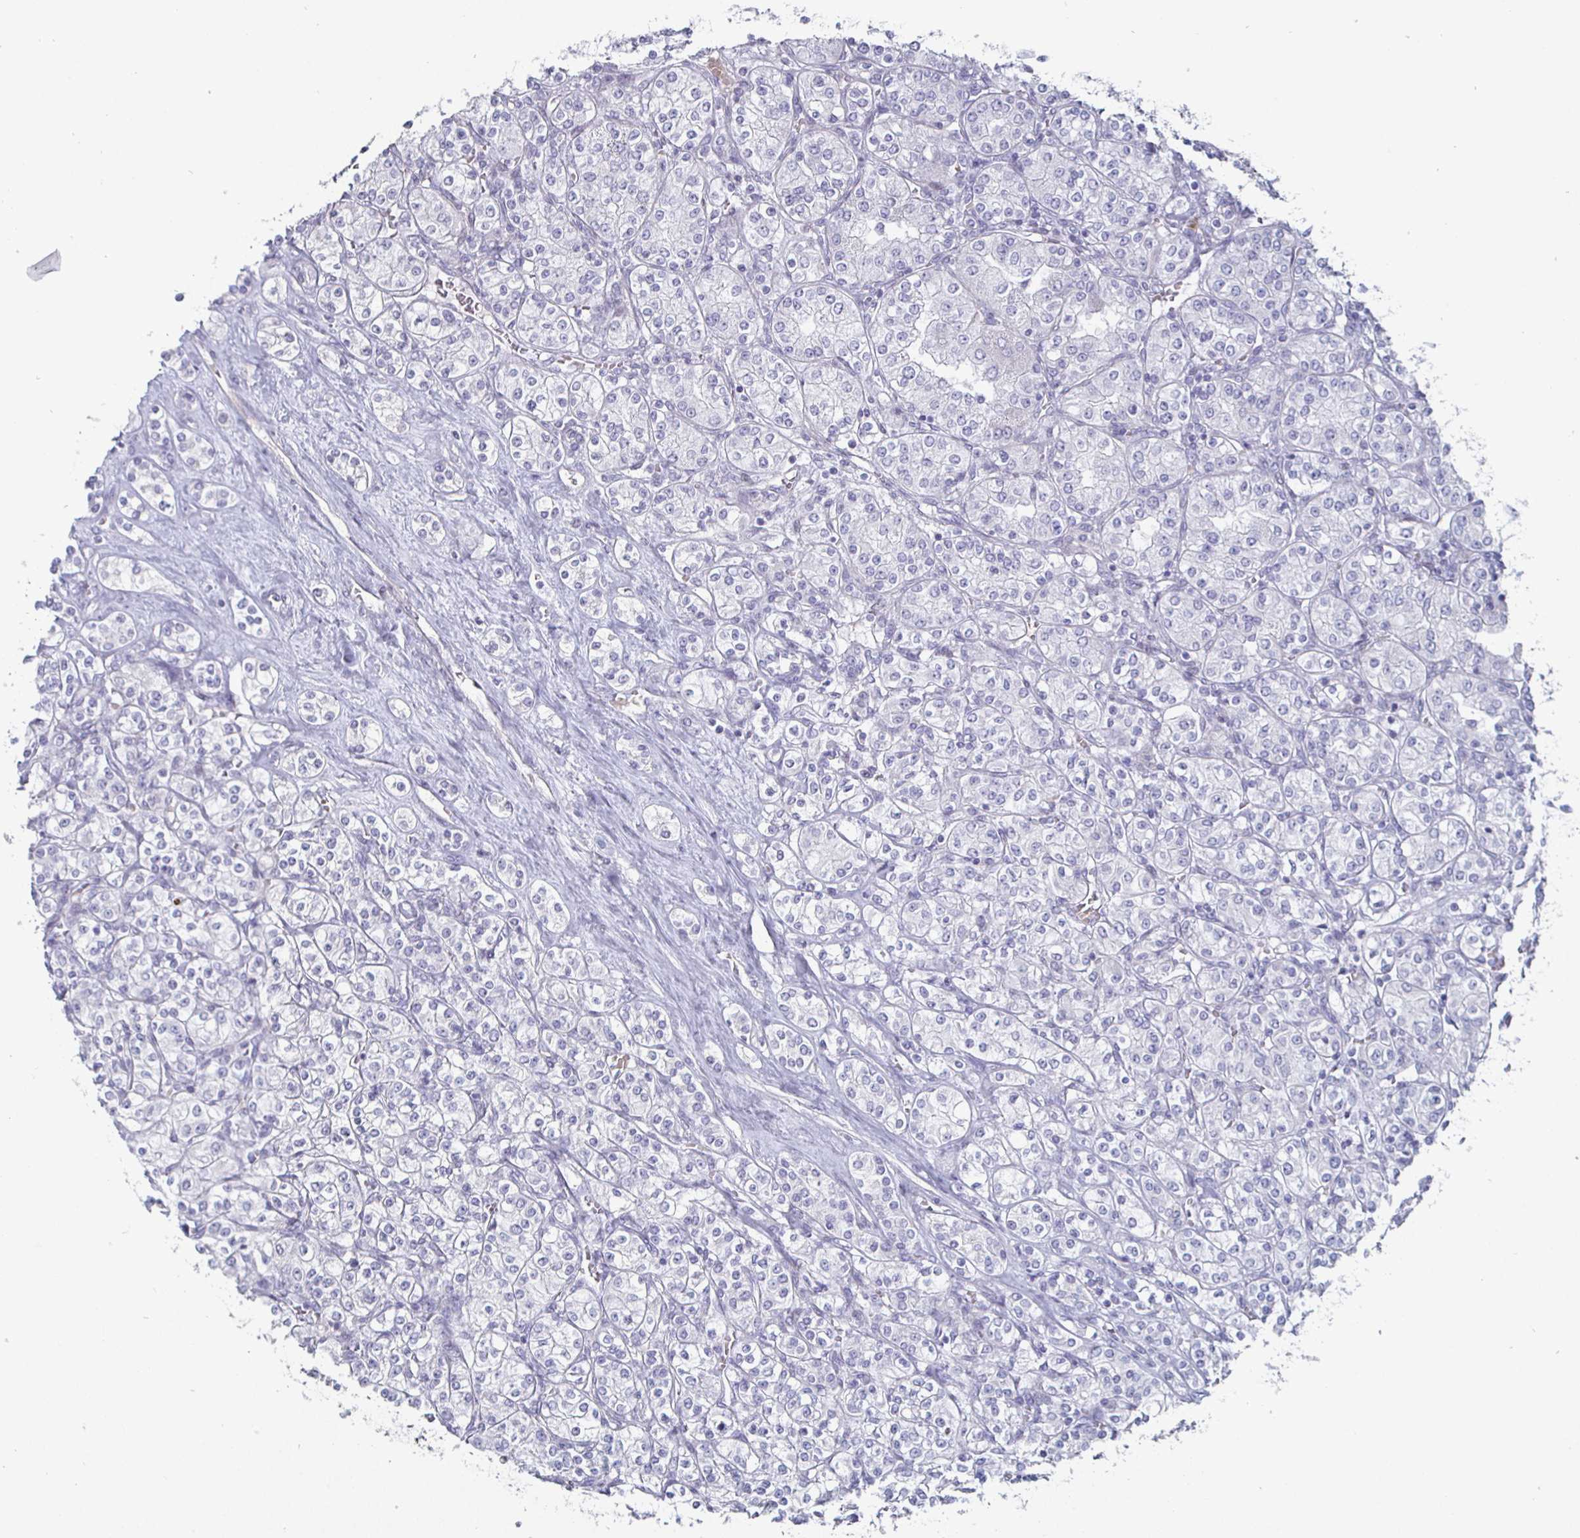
{"staining": {"intensity": "negative", "quantity": "none", "location": "none"}, "tissue": "renal cancer", "cell_type": "Tumor cells", "image_type": "cancer", "snomed": [{"axis": "morphology", "description": "Adenocarcinoma, NOS"}, {"axis": "topography", "description": "Kidney"}], "caption": "DAB immunohistochemical staining of renal cancer demonstrates no significant expression in tumor cells. (DAB (3,3'-diaminobenzidine) immunohistochemistry, high magnification).", "gene": "DMRTB1", "patient": {"sex": "male", "age": 77}}